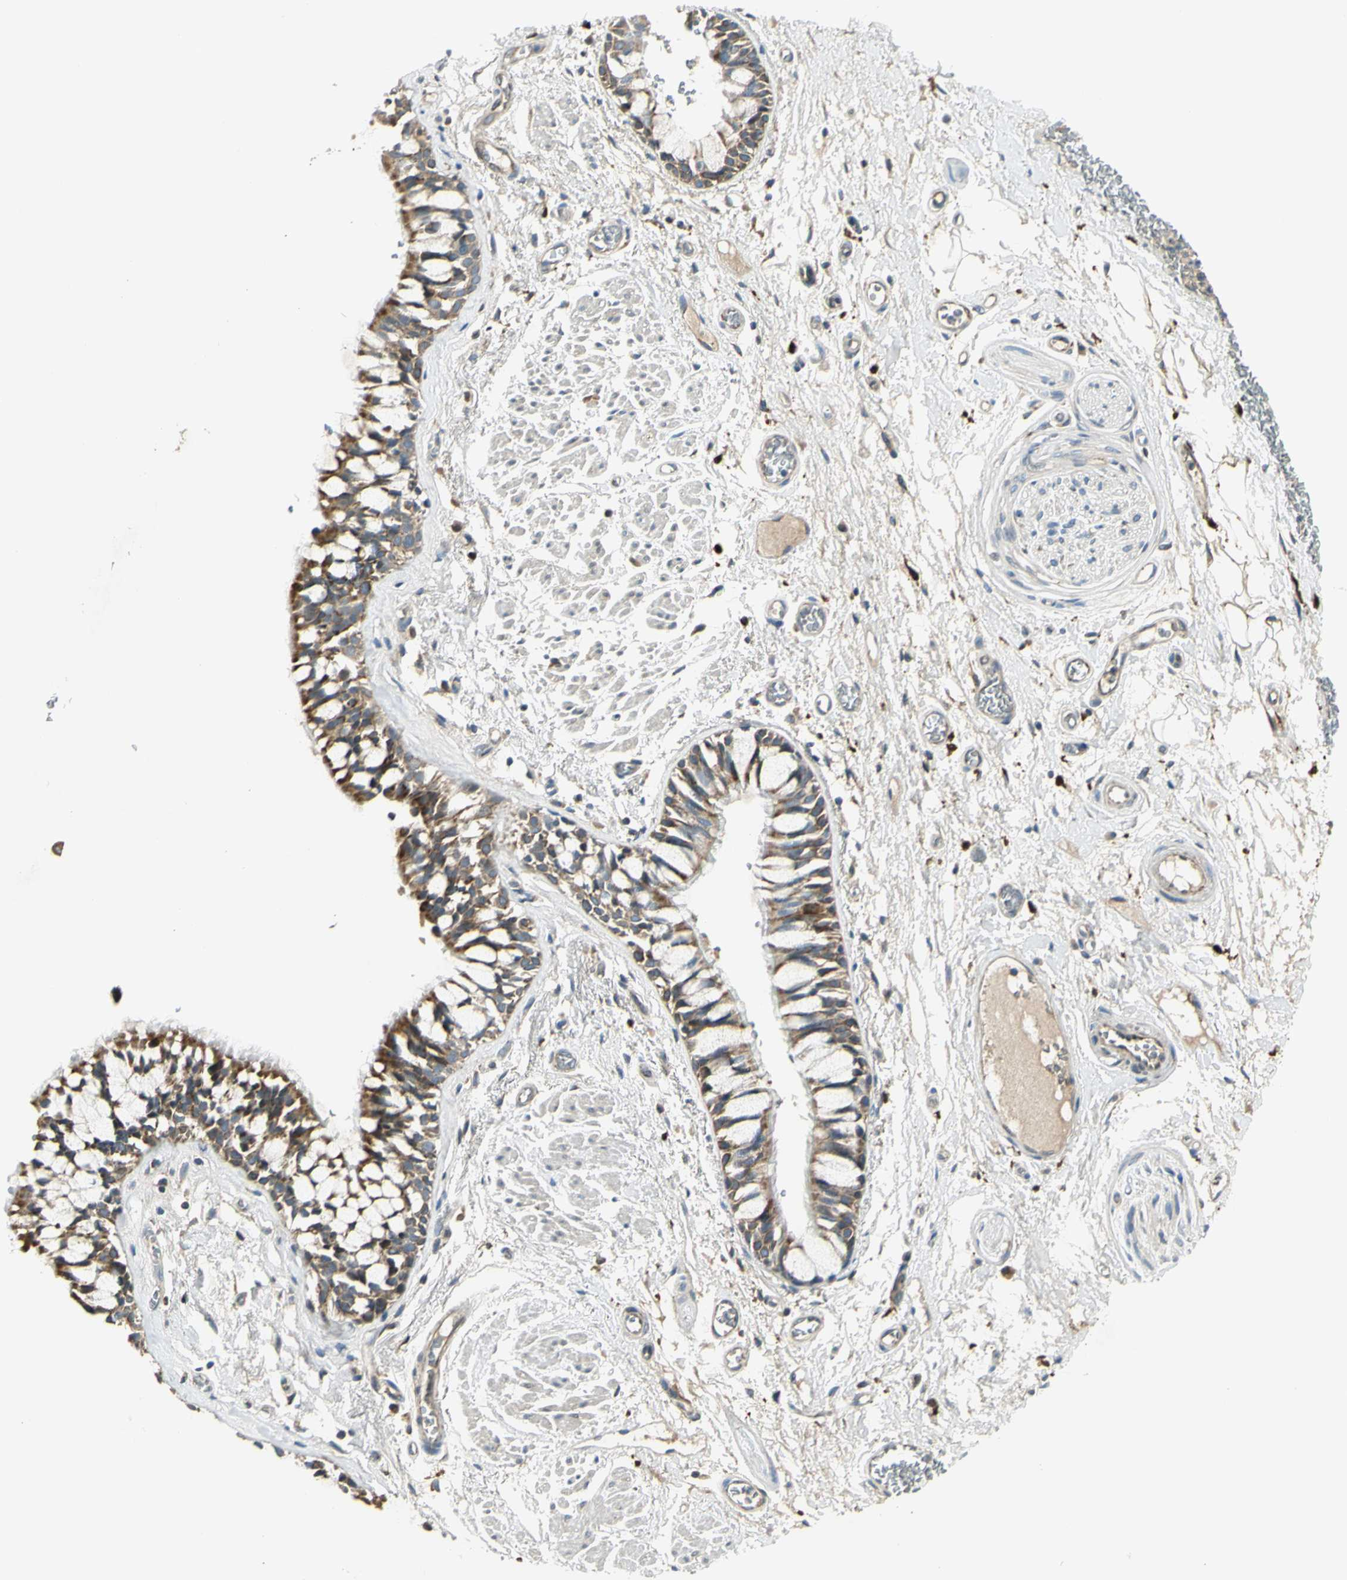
{"staining": {"intensity": "moderate", "quantity": ">75%", "location": "cytoplasmic/membranous"}, "tissue": "bronchus", "cell_type": "Respiratory epithelial cells", "image_type": "normal", "snomed": [{"axis": "morphology", "description": "Normal tissue, NOS"}, {"axis": "topography", "description": "Bronchus"}], "caption": "A high-resolution image shows immunohistochemistry (IHC) staining of unremarkable bronchus, which displays moderate cytoplasmic/membranous staining in about >75% of respiratory epithelial cells.", "gene": "NPHP3", "patient": {"sex": "male", "age": 66}}